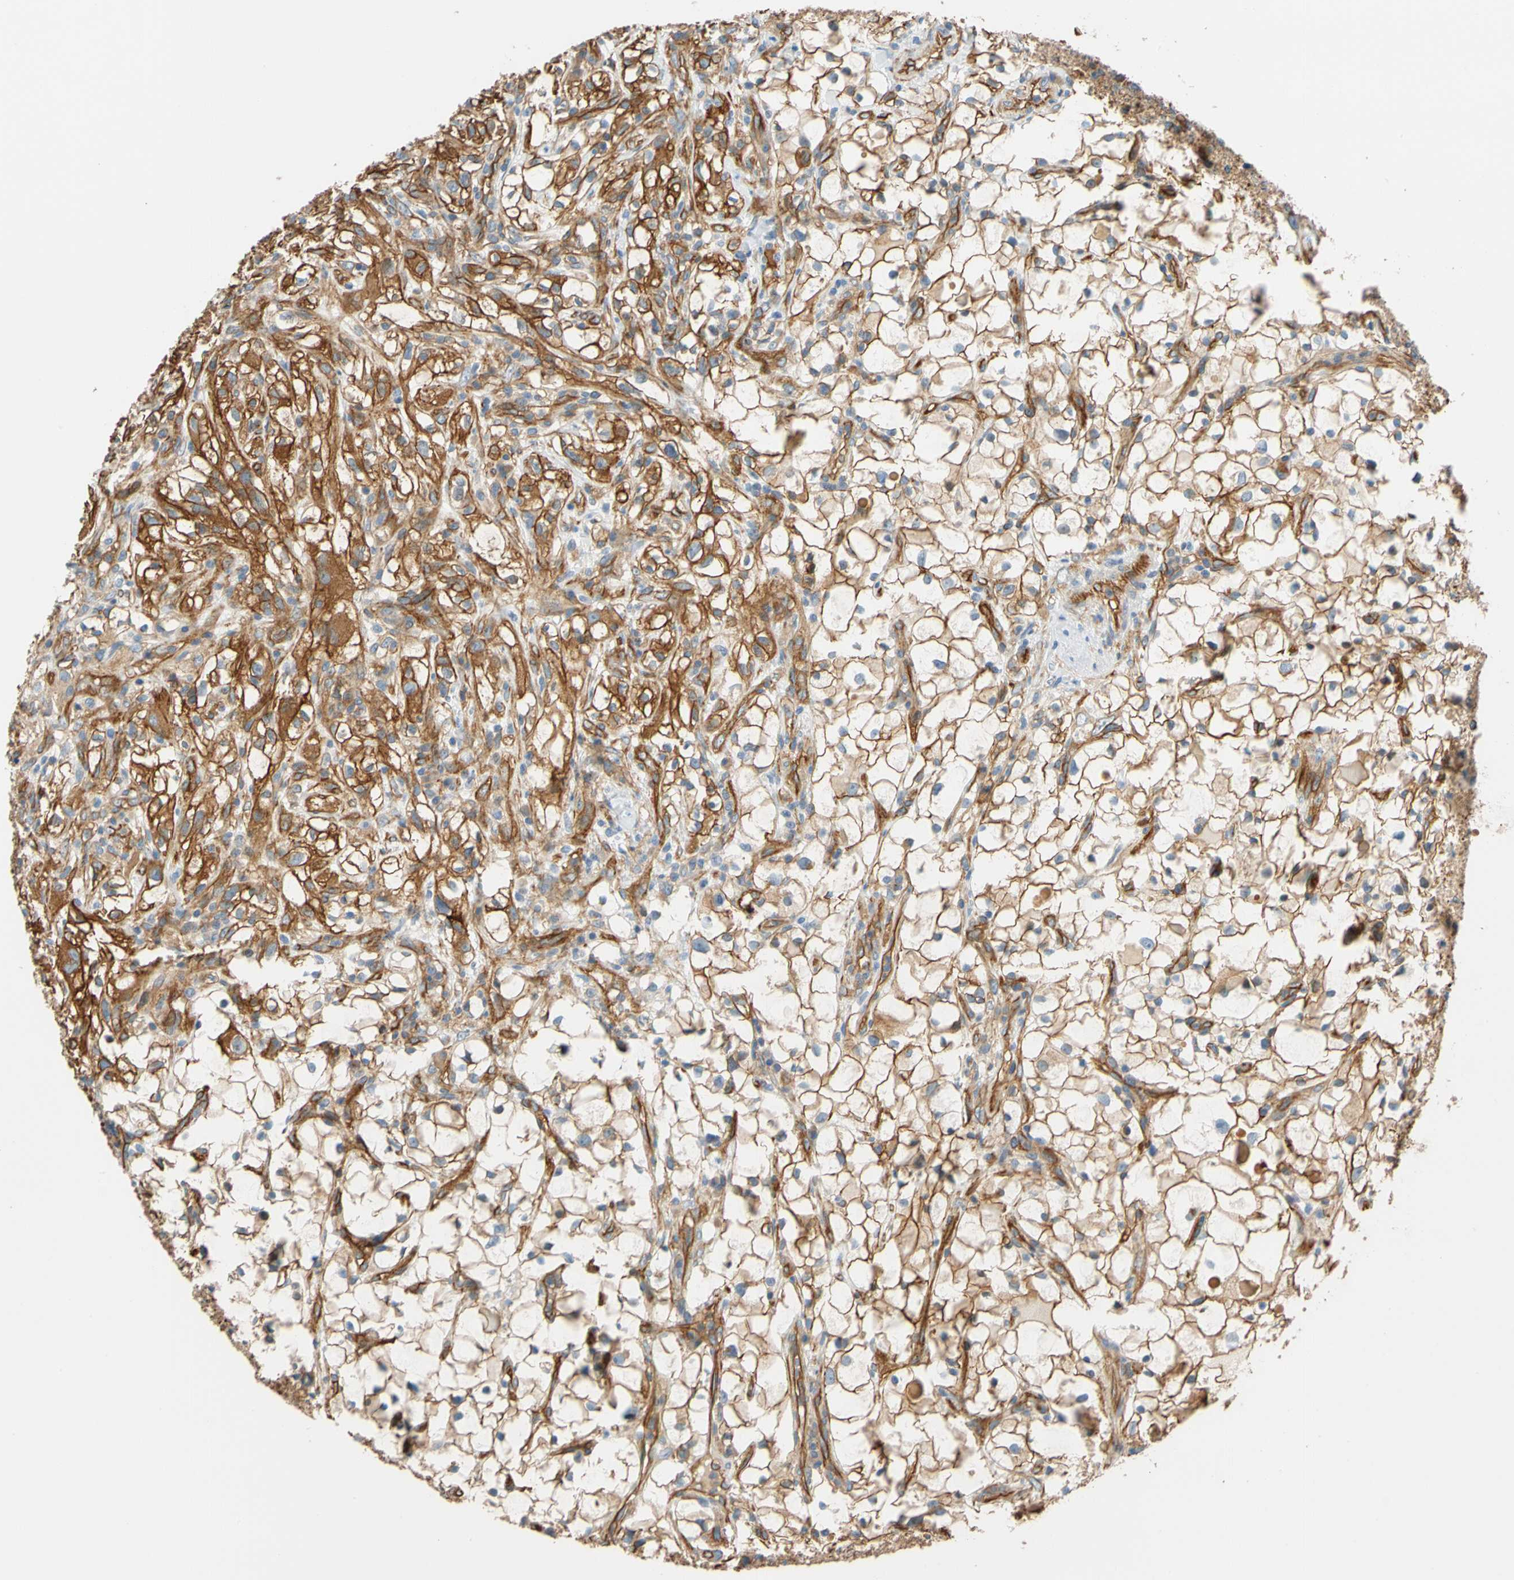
{"staining": {"intensity": "strong", "quantity": ">75%", "location": "cytoplasmic/membranous"}, "tissue": "renal cancer", "cell_type": "Tumor cells", "image_type": "cancer", "snomed": [{"axis": "morphology", "description": "Adenocarcinoma, NOS"}, {"axis": "topography", "description": "Kidney"}], "caption": "Immunohistochemical staining of human renal cancer reveals high levels of strong cytoplasmic/membranous protein expression in approximately >75% of tumor cells. The staining was performed using DAB to visualize the protein expression in brown, while the nuclei were stained in blue with hematoxylin (Magnification: 20x).", "gene": "SPTAN1", "patient": {"sex": "female", "age": 60}}